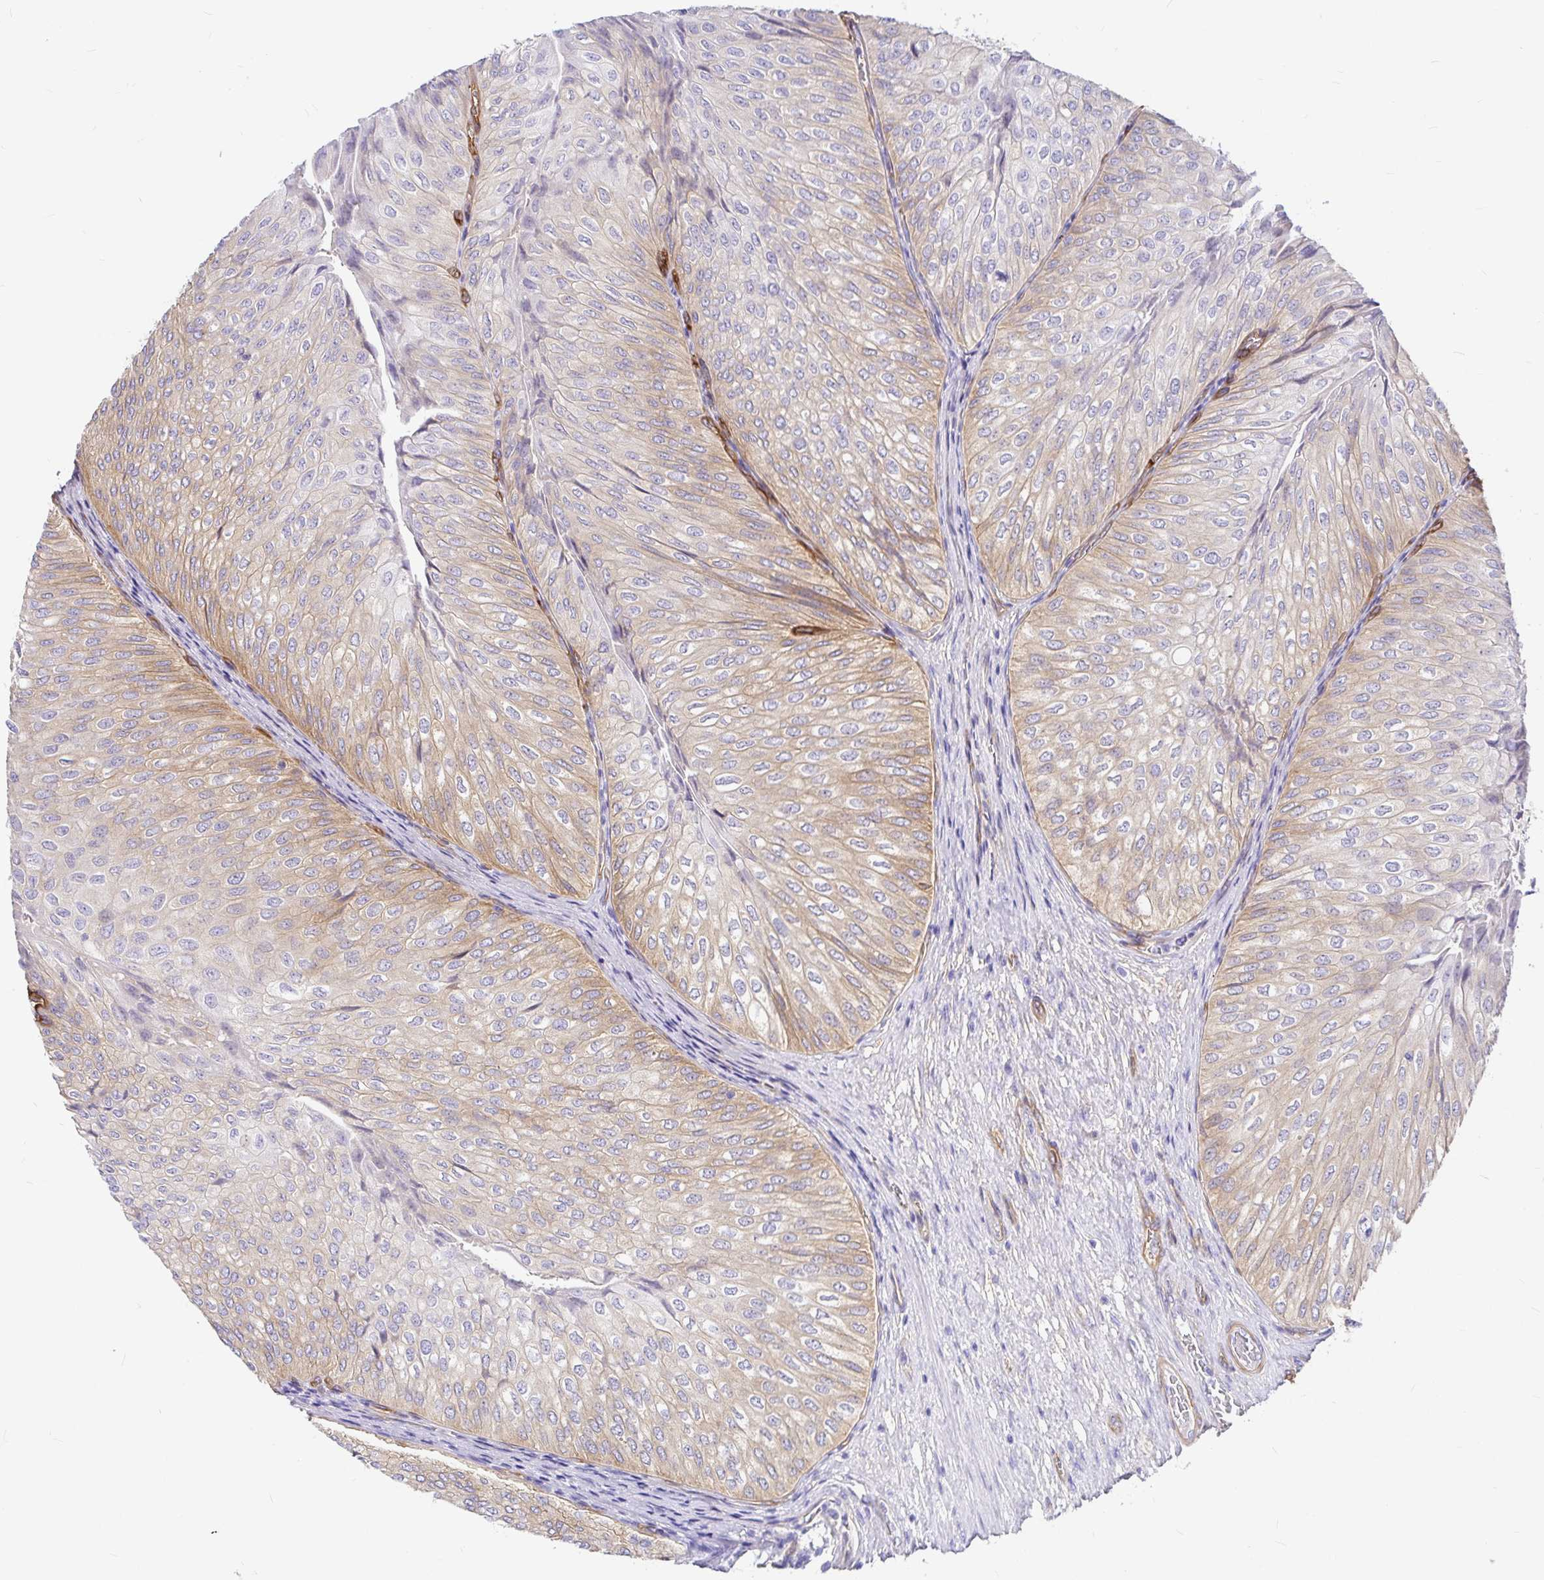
{"staining": {"intensity": "weak", "quantity": "25%-75%", "location": "cytoplasmic/membranous"}, "tissue": "urothelial cancer", "cell_type": "Tumor cells", "image_type": "cancer", "snomed": [{"axis": "morphology", "description": "Urothelial carcinoma, NOS"}, {"axis": "topography", "description": "Urinary bladder"}], "caption": "A brown stain shows weak cytoplasmic/membranous expression of a protein in human urothelial cancer tumor cells.", "gene": "MYO1B", "patient": {"sex": "male", "age": 62}}